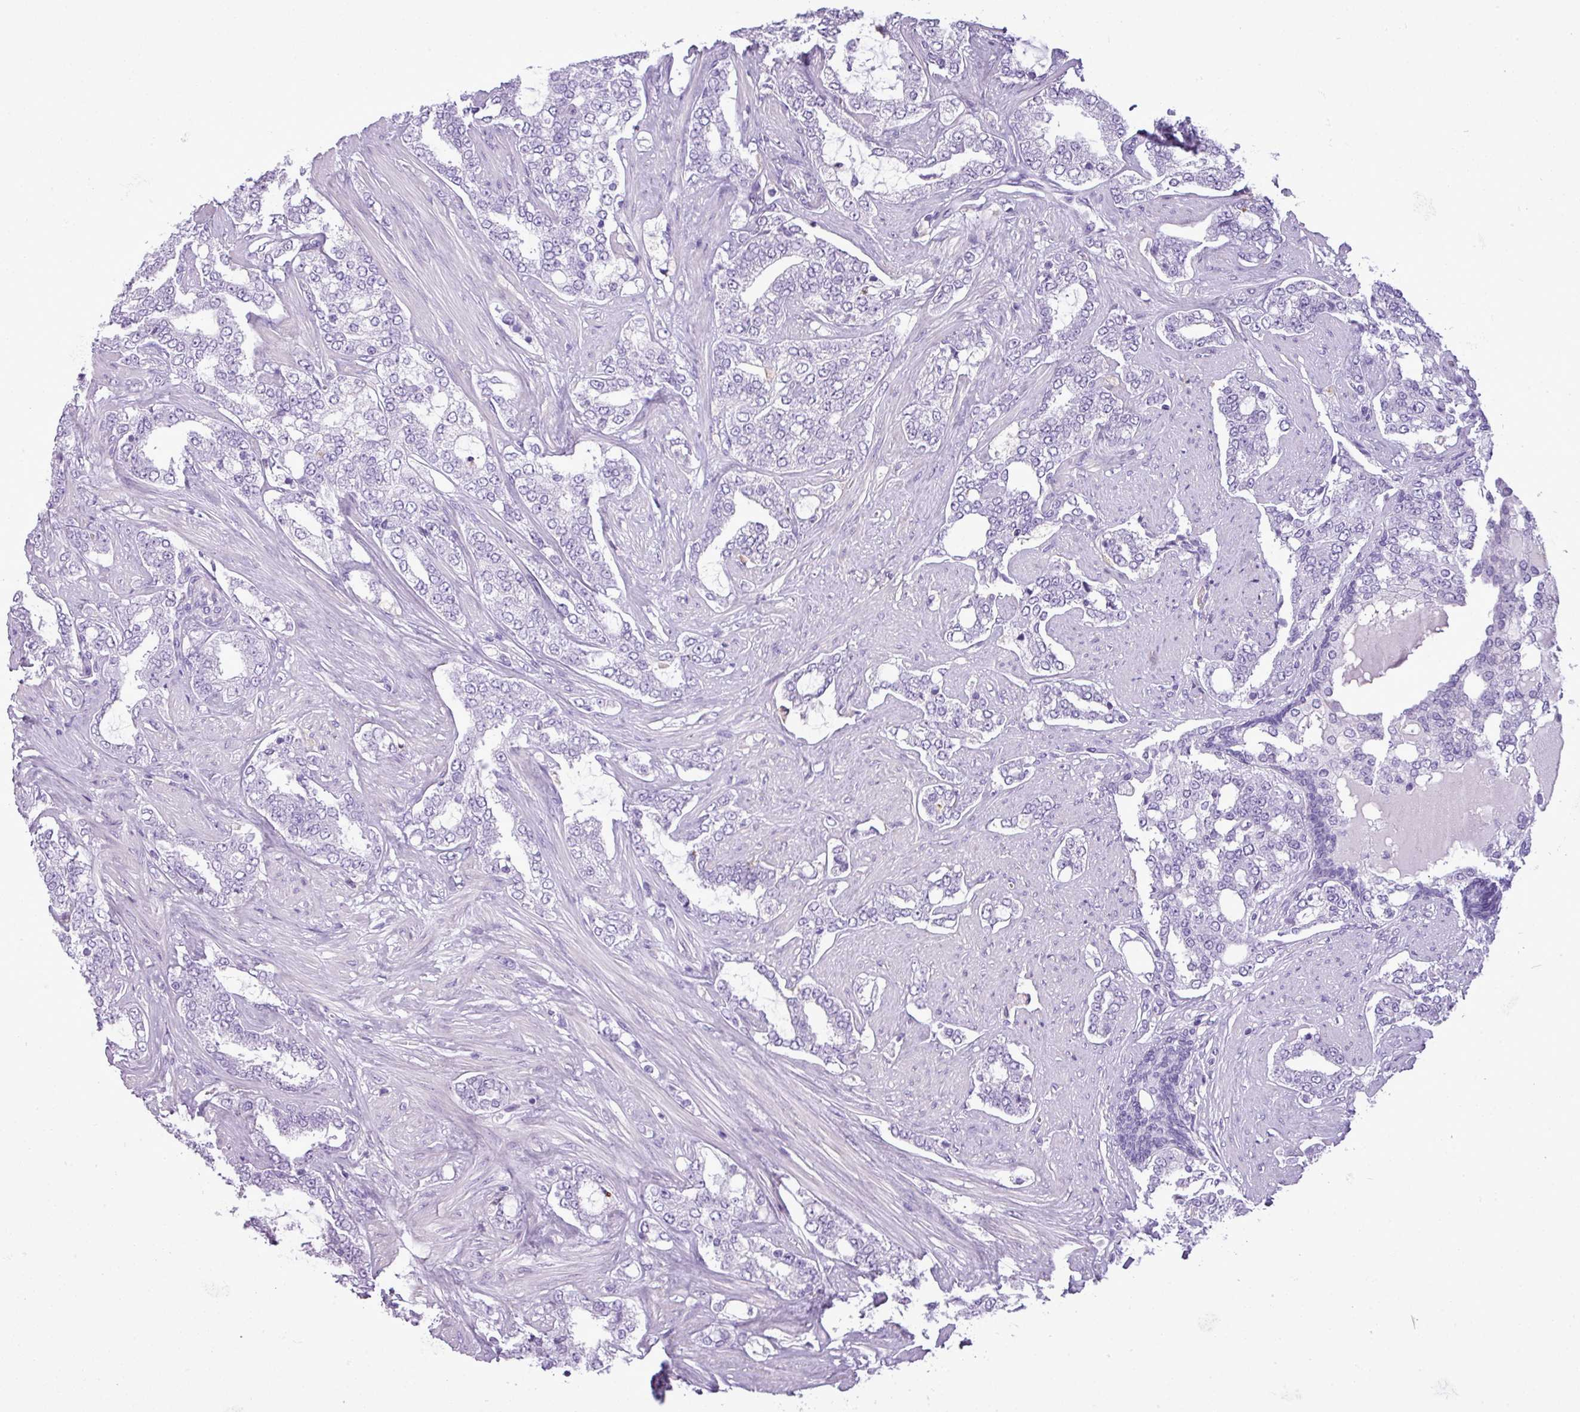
{"staining": {"intensity": "negative", "quantity": "none", "location": "none"}, "tissue": "prostate cancer", "cell_type": "Tumor cells", "image_type": "cancer", "snomed": [{"axis": "morphology", "description": "Adenocarcinoma, High grade"}, {"axis": "topography", "description": "Prostate"}], "caption": "An IHC image of prostate cancer is shown. There is no staining in tumor cells of prostate cancer. The staining is performed using DAB (3,3'-diaminobenzidine) brown chromogen with nuclei counter-stained in using hematoxylin.", "gene": "RBMXL2", "patient": {"sex": "male", "age": 64}}